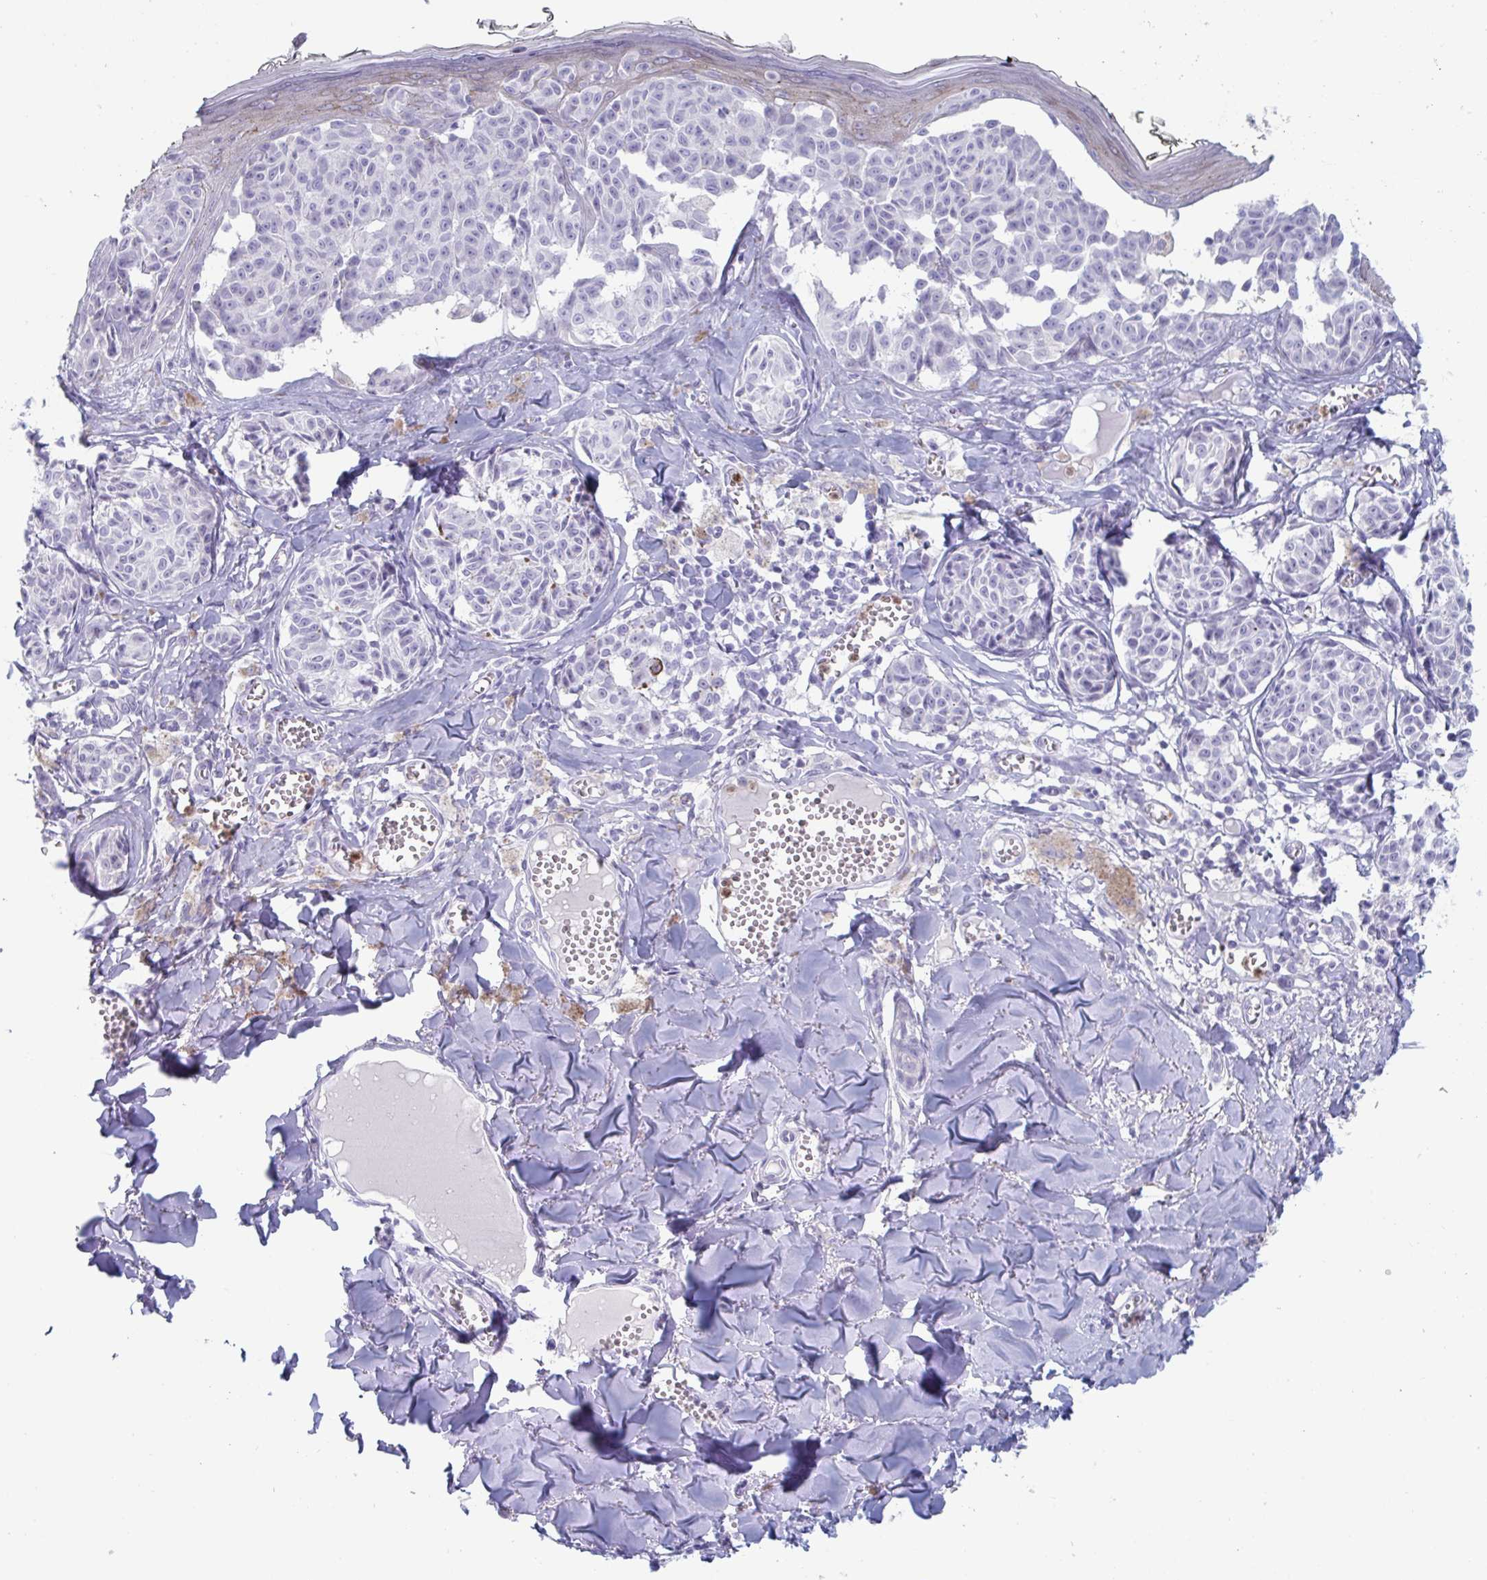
{"staining": {"intensity": "negative", "quantity": "none", "location": "none"}, "tissue": "melanoma", "cell_type": "Tumor cells", "image_type": "cancer", "snomed": [{"axis": "morphology", "description": "Malignant melanoma, NOS"}, {"axis": "topography", "description": "Skin"}], "caption": "Human melanoma stained for a protein using IHC reveals no positivity in tumor cells.", "gene": "CYP4F11", "patient": {"sex": "female", "age": 43}}